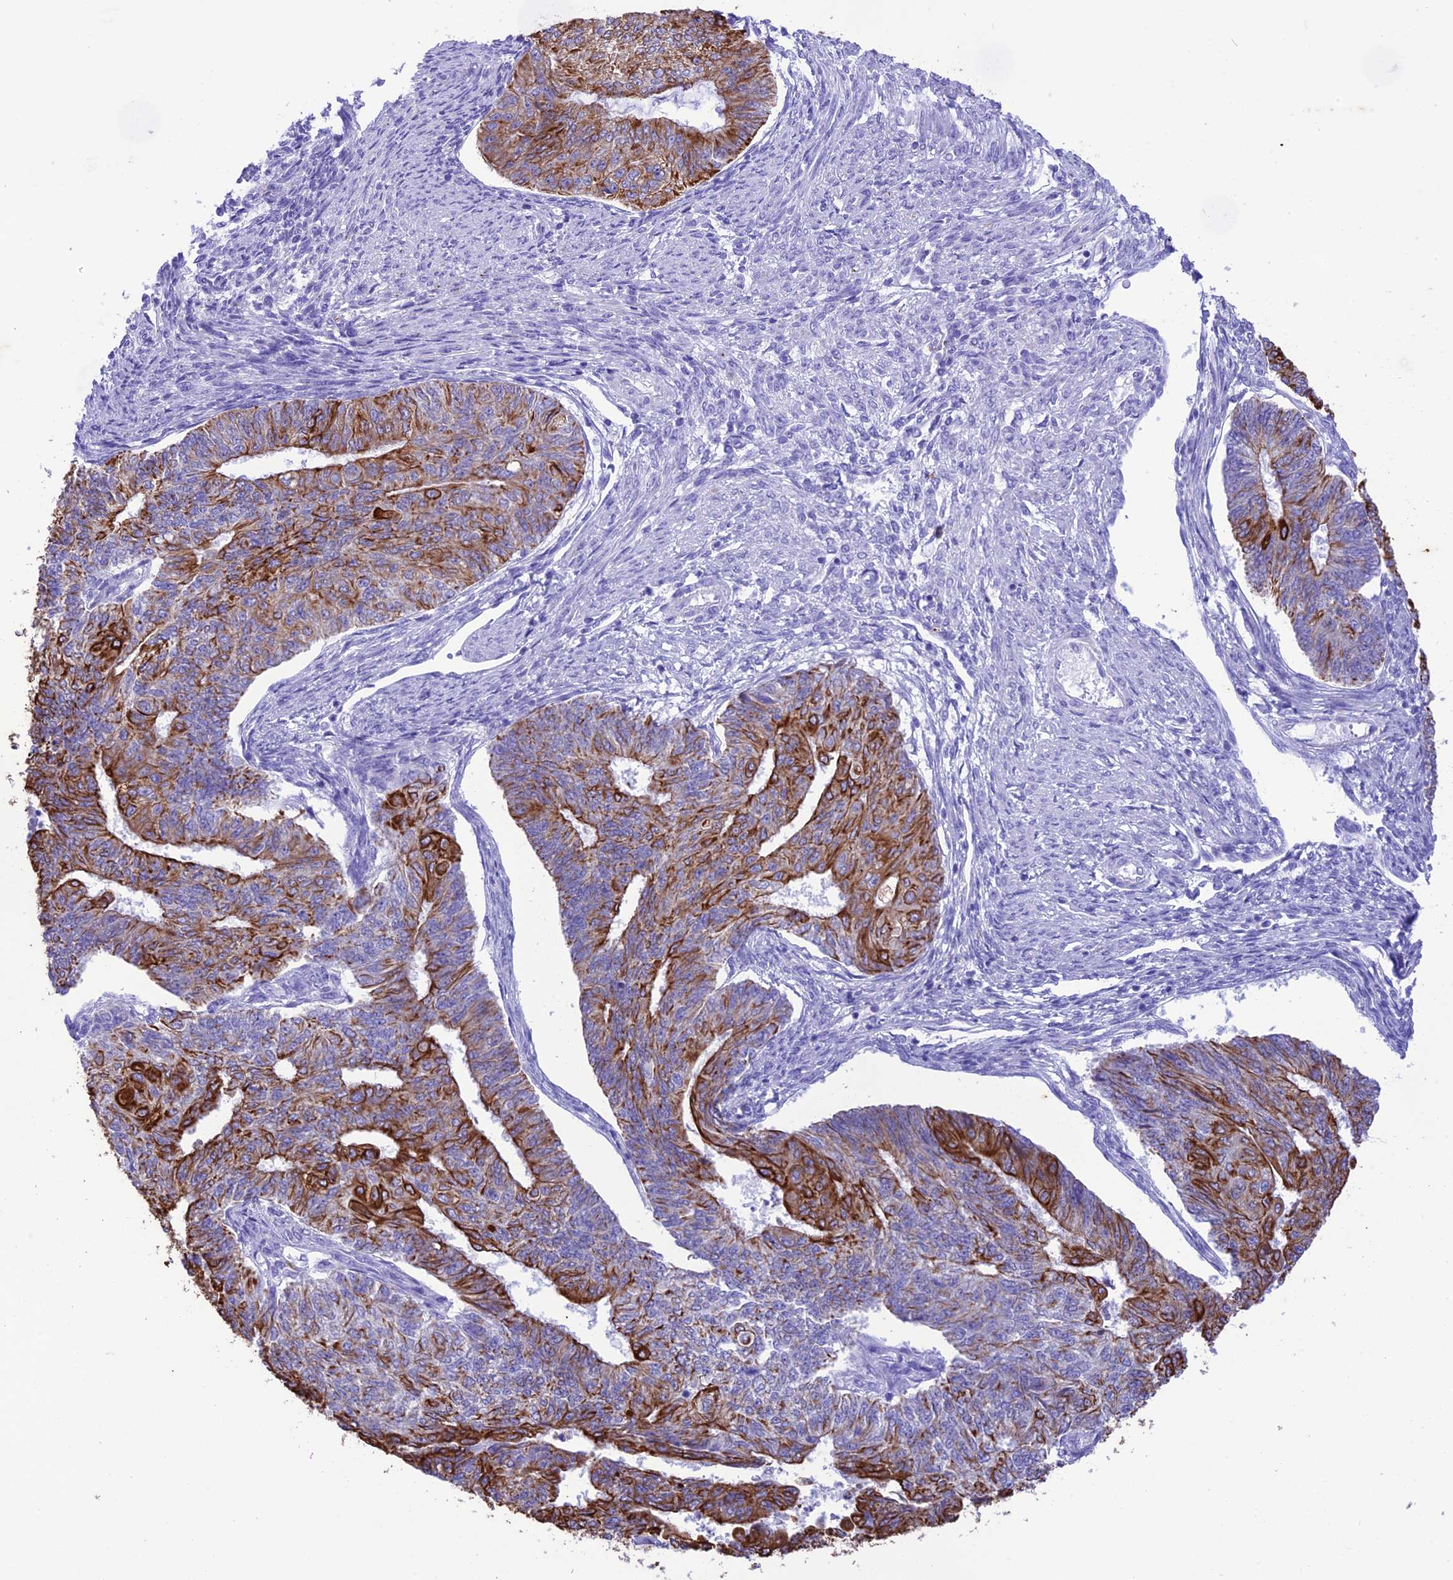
{"staining": {"intensity": "strong", "quantity": "25%-75%", "location": "cytoplasmic/membranous"}, "tissue": "endometrial cancer", "cell_type": "Tumor cells", "image_type": "cancer", "snomed": [{"axis": "morphology", "description": "Adenocarcinoma, NOS"}, {"axis": "topography", "description": "Endometrium"}], "caption": "About 25%-75% of tumor cells in human endometrial cancer (adenocarcinoma) demonstrate strong cytoplasmic/membranous protein expression as visualized by brown immunohistochemical staining.", "gene": "VPS52", "patient": {"sex": "female", "age": 32}}